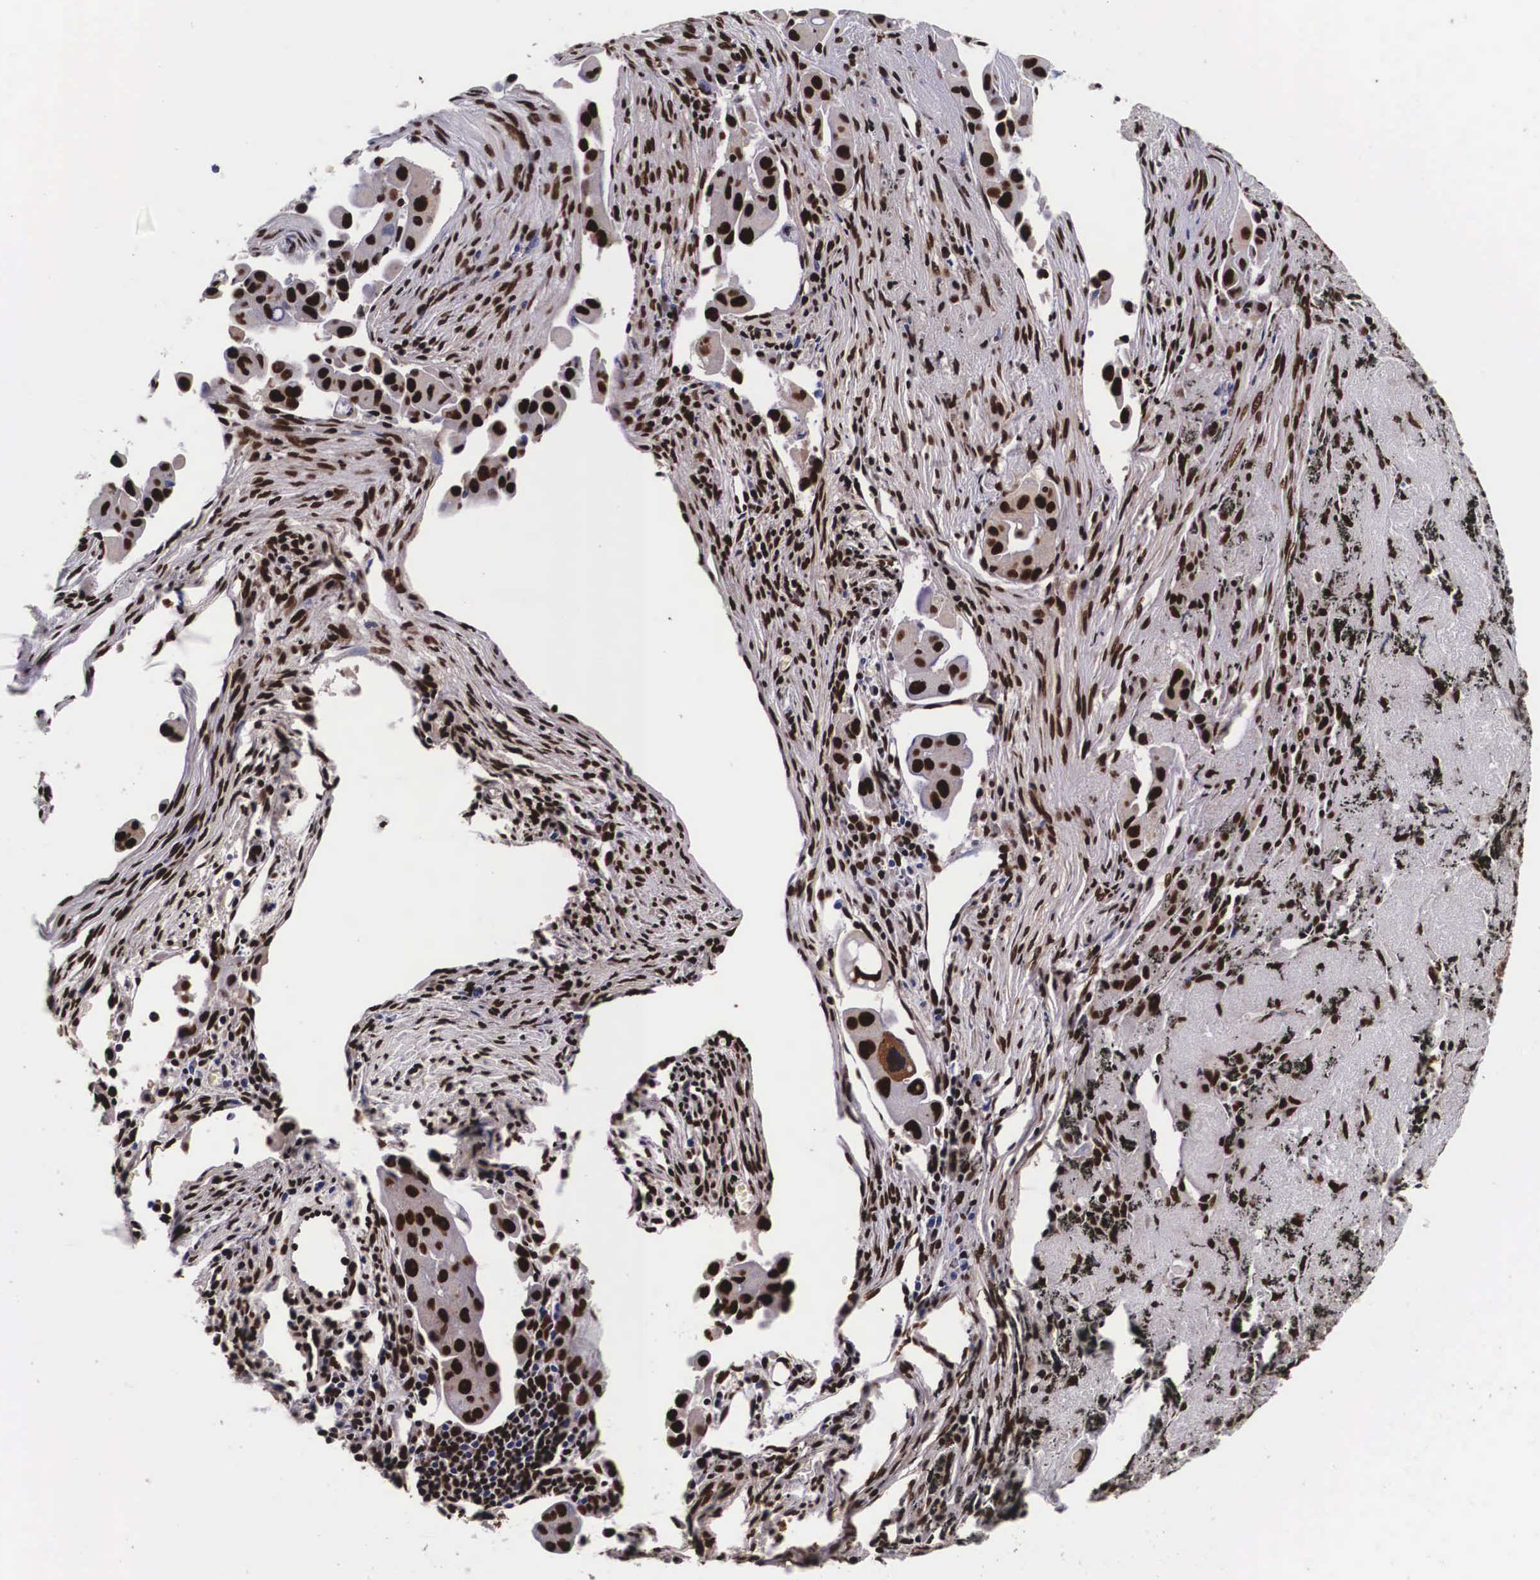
{"staining": {"intensity": "strong", "quantity": ">75%", "location": "nuclear"}, "tissue": "lung cancer", "cell_type": "Tumor cells", "image_type": "cancer", "snomed": [{"axis": "morphology", "description": "Adenocarcinoma, NOS"}, {"axis": "topography", "description": "Lung"}], "caption": "Protein staining by immunohistochemistry (IHC) exhibits strong nuclear positivity in about >75% of tumor cells in lung cancer.", "gene": "PABPN1", "patient": {"sex": "male", "age": 68}}